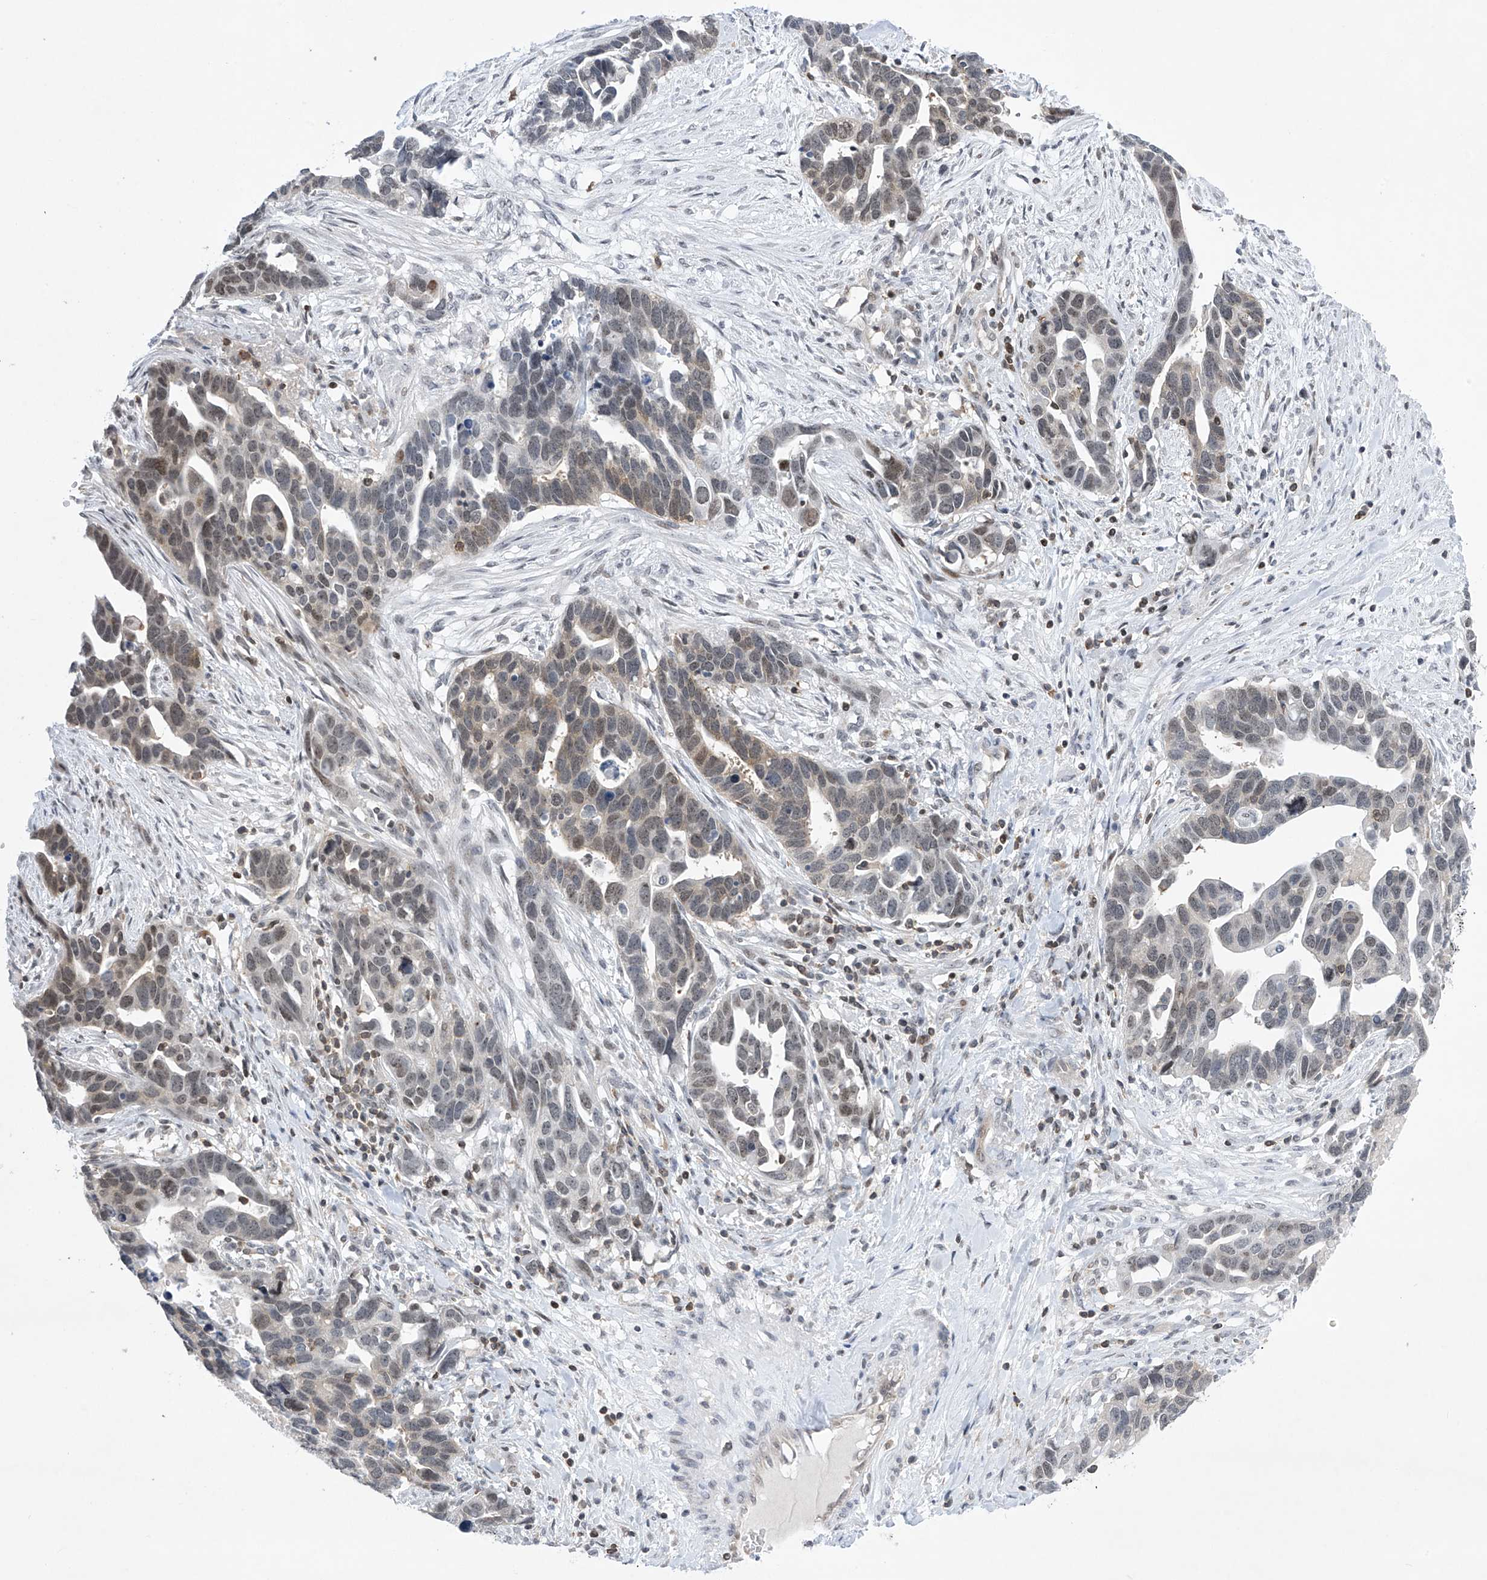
{"staining": {"intensity": "weak", "quantity": "<25%", "location": "nuclear"}, "tissue": "ovarian cancer", "cell_type": "Tumor cells", "image_type": "cancer", "snomed": [{"axis": "morphology", "description": "Cystadenocarcinoma, serous, NOS"}, {"axis": "topography", "description": "Ovary"}], "caption": "Tumor cells are negative for brown protein staining in ovarian cancer.", "gene": "MSL3", "patient": {"sex": "female", "age": 54}}